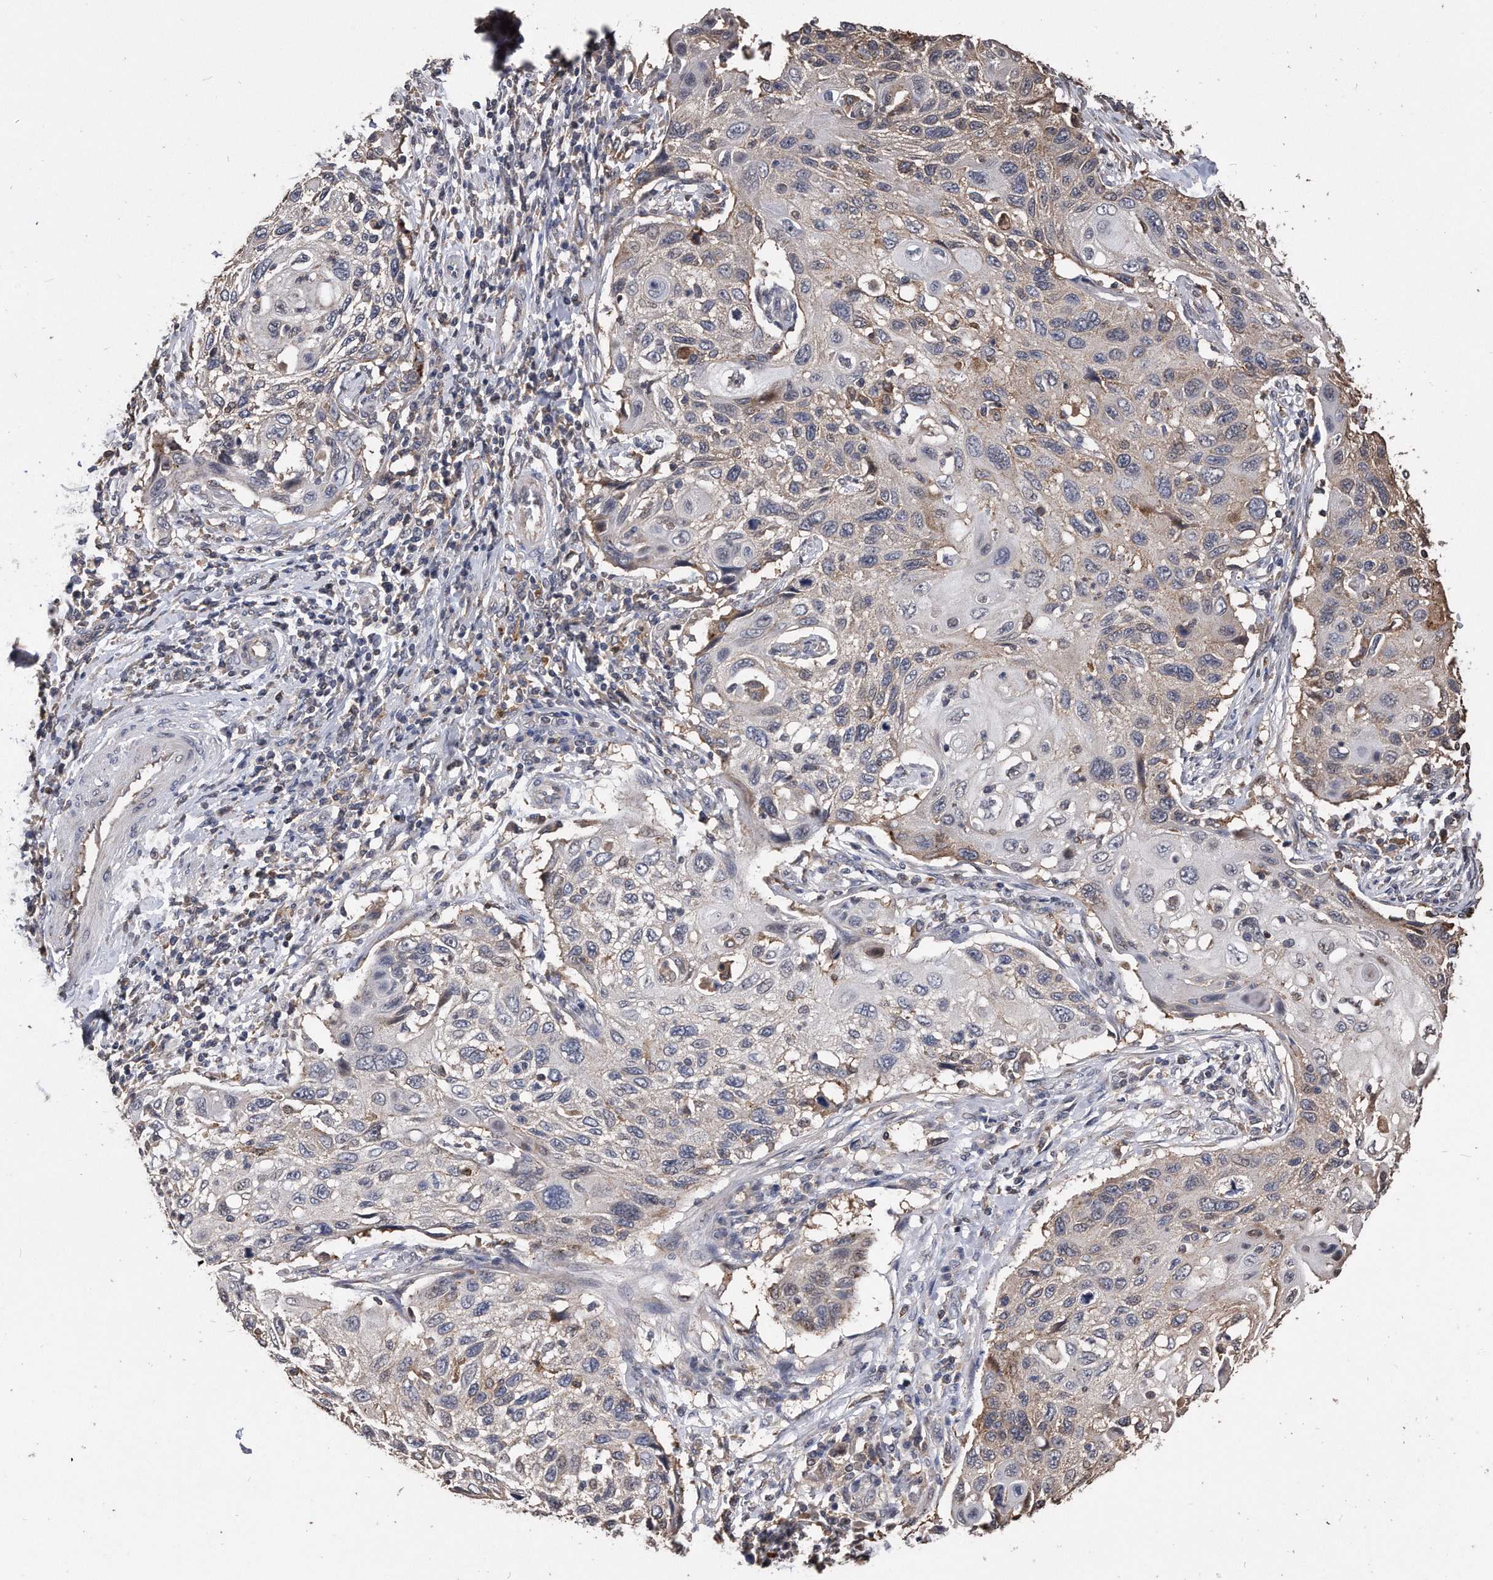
{"staining": {"intensity": "weak", "quantity": "<25%", "location": "cytoplasmic/membranous"}, "tissue": "cervical cancer", "cell_type": "Tumor cells", "image_type": "cancer", "snomed": [{"axis": "morphology", "description": "Squamous cell carcinoma, NOS"}, {"axis": "topography", "description": "Cervix"}], "caption": "There is no significant staining in tumor cells of squamous cell carcinoma (cervical).", "gene": "IL20RA", "patient": {"sex": "female", "age": 70}}